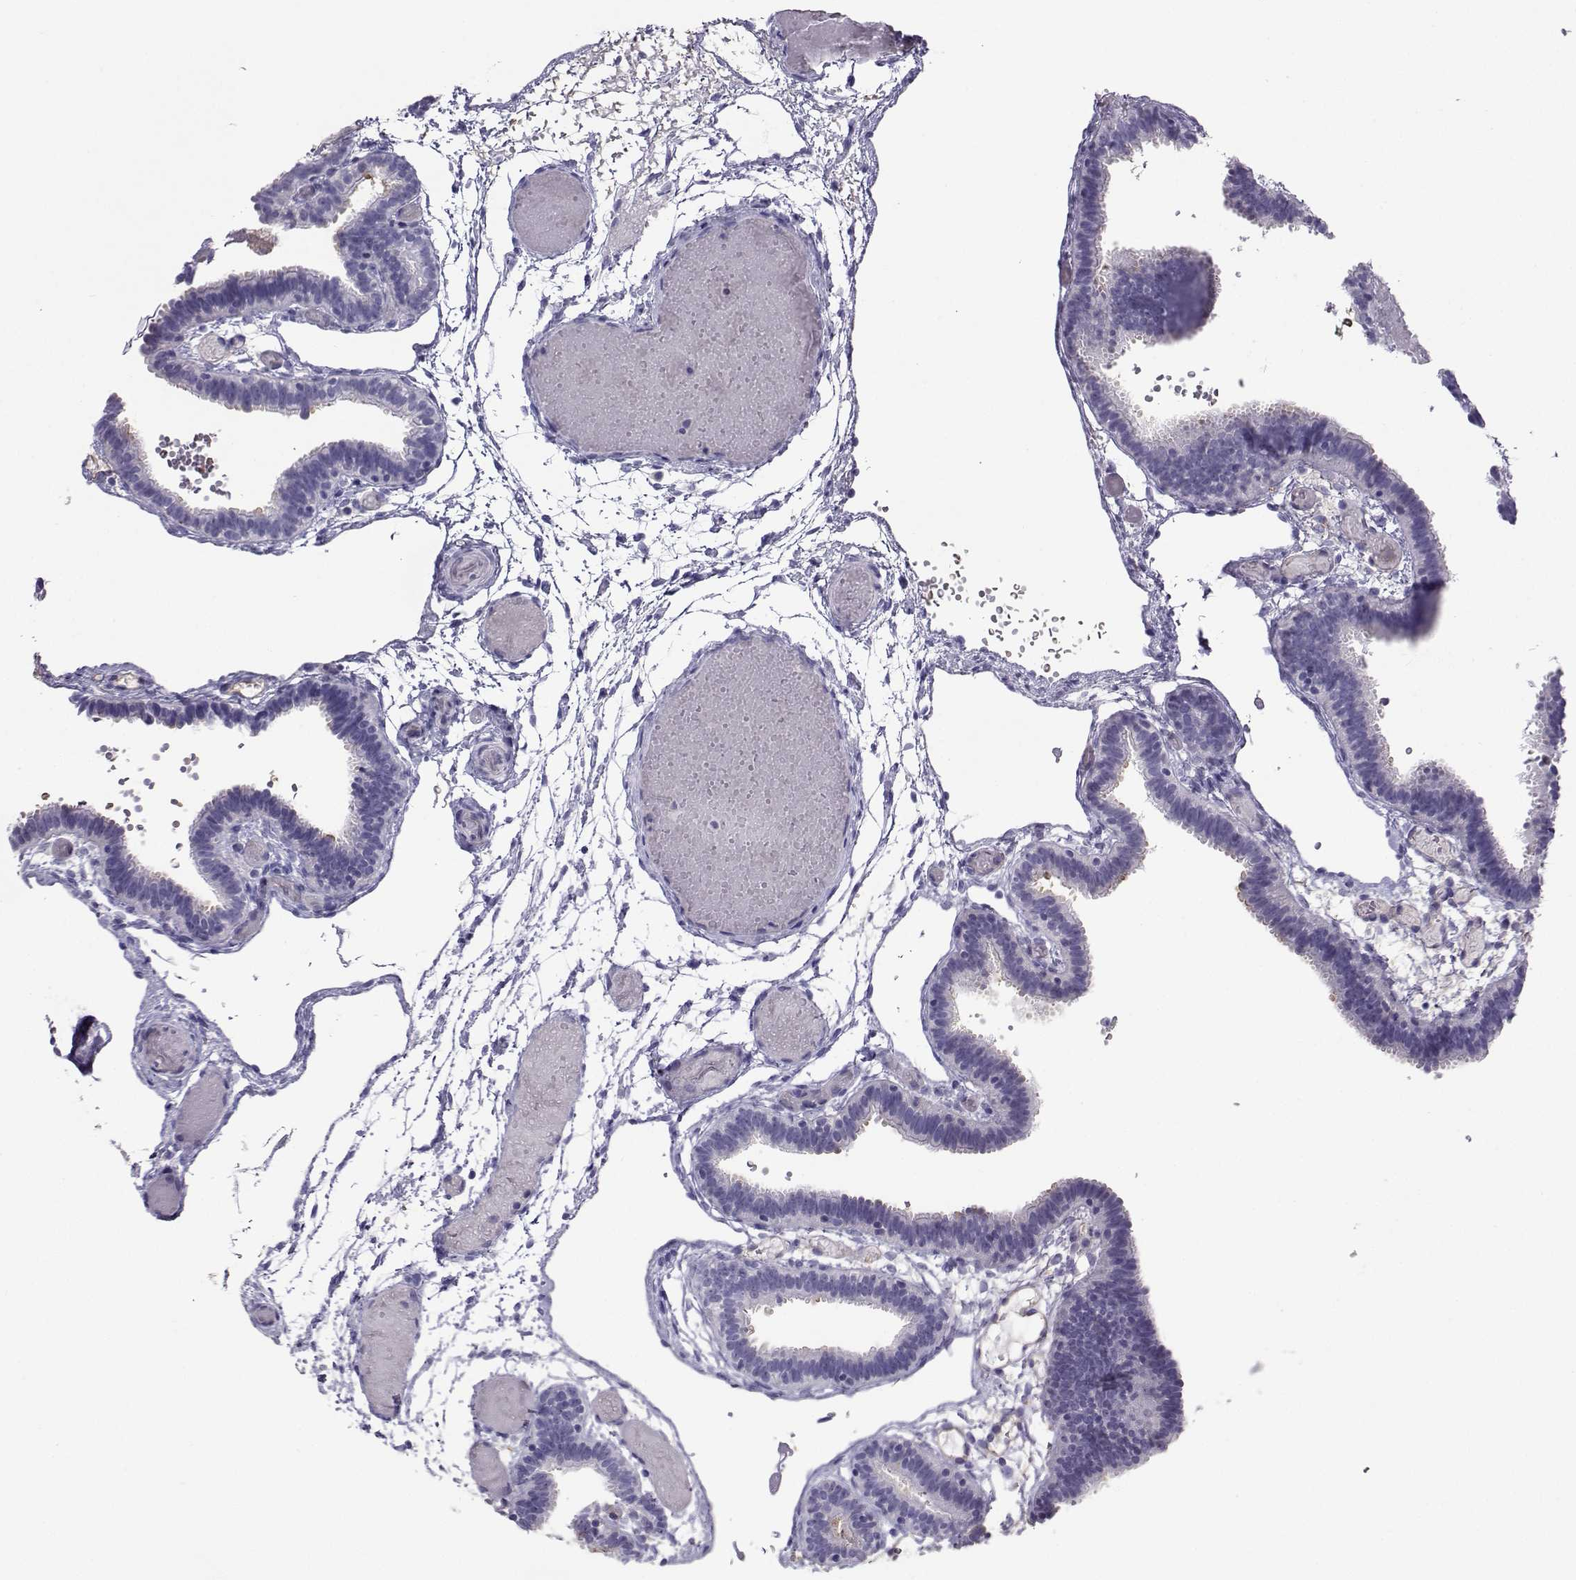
{"staining": {"intensity": "strong", "quantity": "25%-75%", "location": "cytoplasmic/membranous"}, "tissue": "fallopian tube", "cell_type": "Glandular cells", "image_type": "normal", "snomed": [{"axis": "morphology", "description": "Normal tissue, NOS"}, {"axis": "topography", "description": "Fallopian tube"}], "caption": "DAB (3,3'-diaminobenzidine) immunohistochemical staining of normal fallopian tube demonstrates strong cytoplasmic/membranous protein staining in about 25%-75% of glandular cells.", "gene": "CLUL1", "patient": {"sex": "female", "age": 37}}